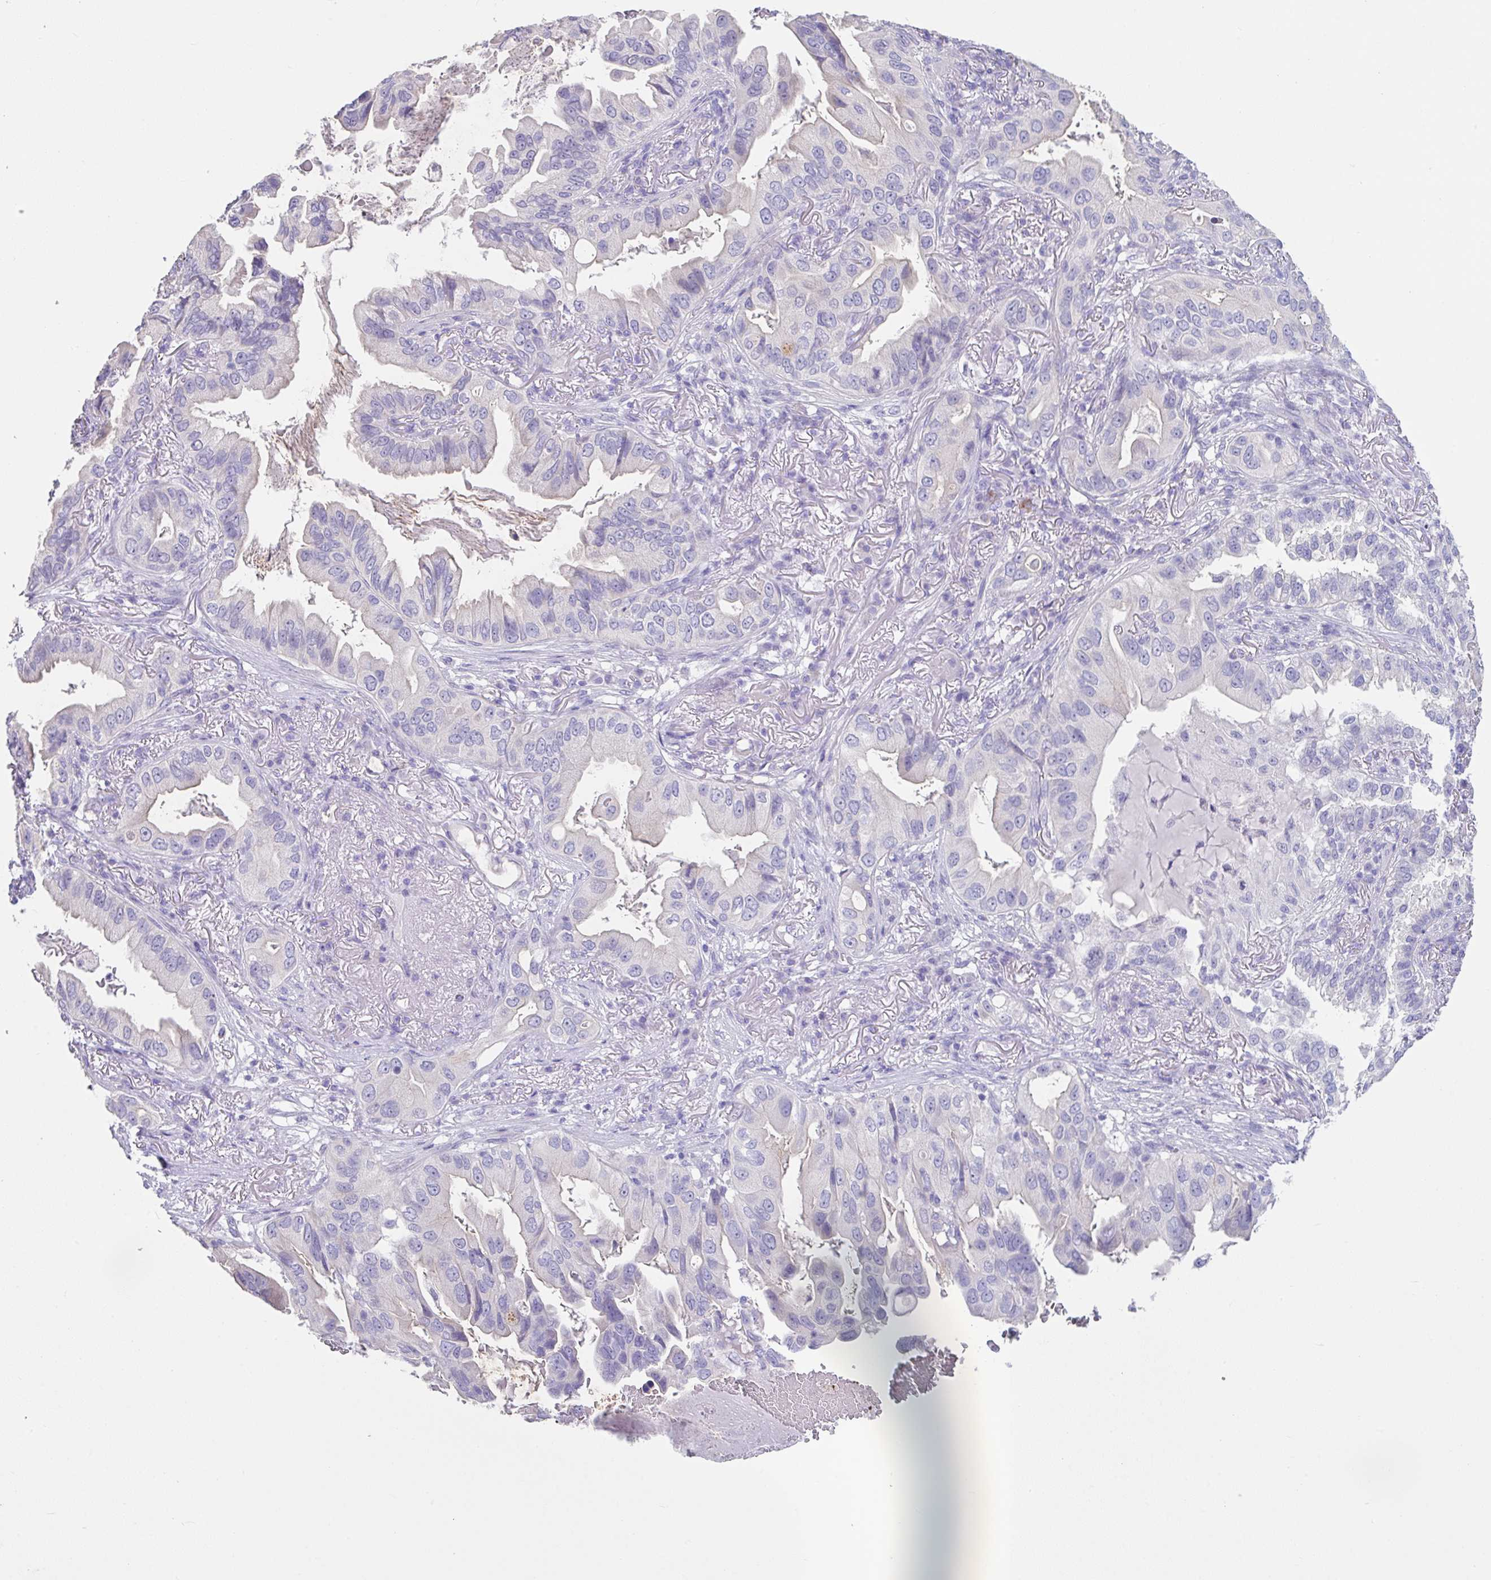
{"staining": {"intensity": "negative", "quantity": "none", "location": "none"}, "tissue": "lung cancer", "cell_type": "Tumor cells", "image_type": "cancer", "snomed": [{"axis": "morphology", "description": "Adenocarcinoma, NOS"}, {"axis": "topography", "description": "Lung"}], "caption": "Immunohistochemistry (IHC) micrograph of neoplastic tissue: human lung cancer stained with DAB (3,3'-diaminobenzidine) demonstrates no significant protein staining in tumor cells.", "gene": "SLC44A4", "patient": {"sex": "female", "age": 69}}